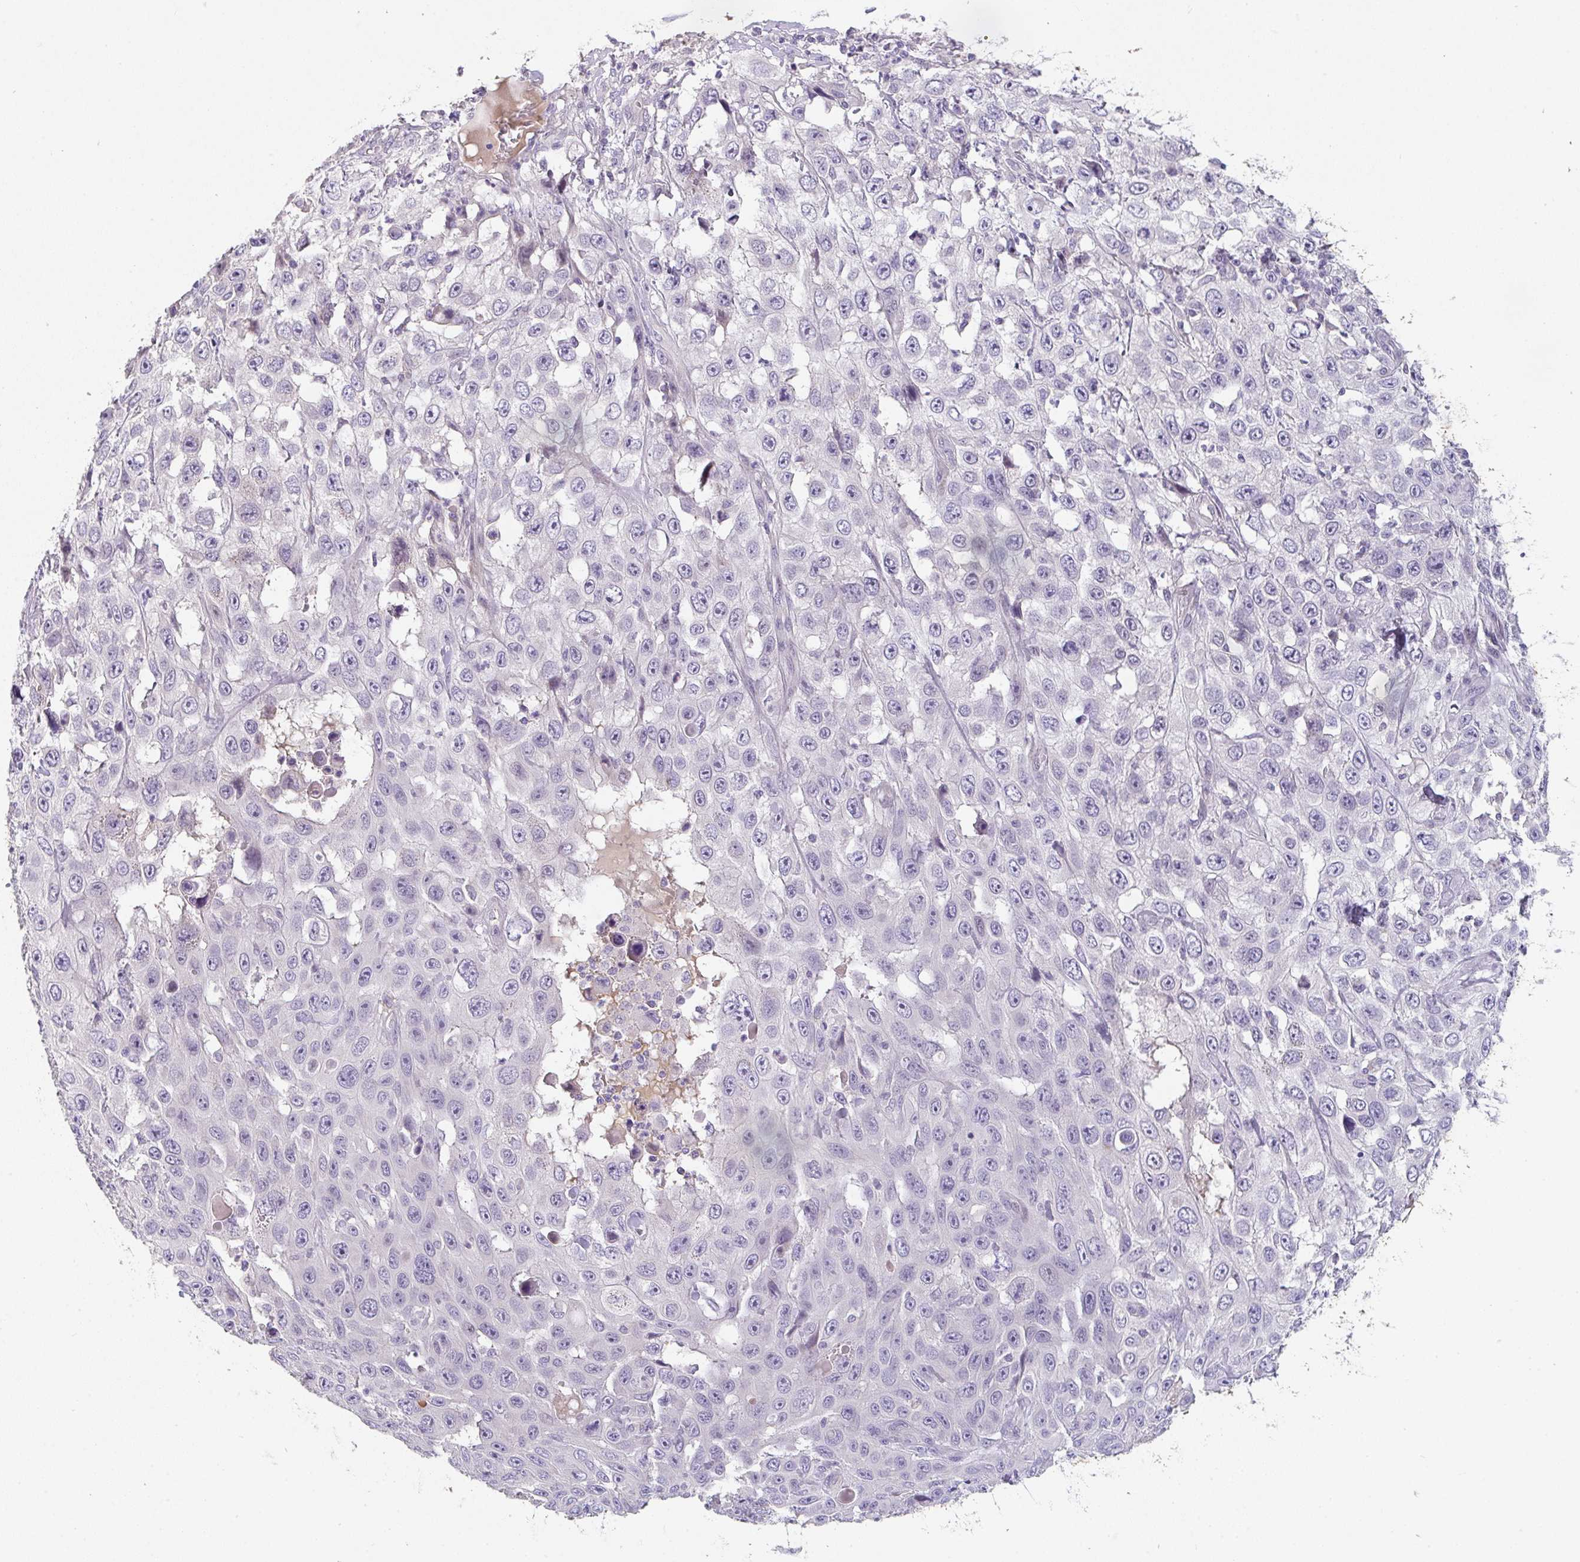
{"staining": {"intensity": "negative", "quantity": "none", "location": "none"}, "tissue": "skin cancer", "cell_type": "Tumor cells", "image_type": "cancer", "snomed": [{"axis": "morphology", "description": "Squamous cell carcinoma, NOS"}, {"axis": "topography", "description": "Skin"}], "caption": "Human skin cancer (squamous cell carcinoma) stained for a protein using IHC shows no positivity in tumor cells.", "gene": "TNFRSF10A", "patient": {"sex": "male", "age": 82}}